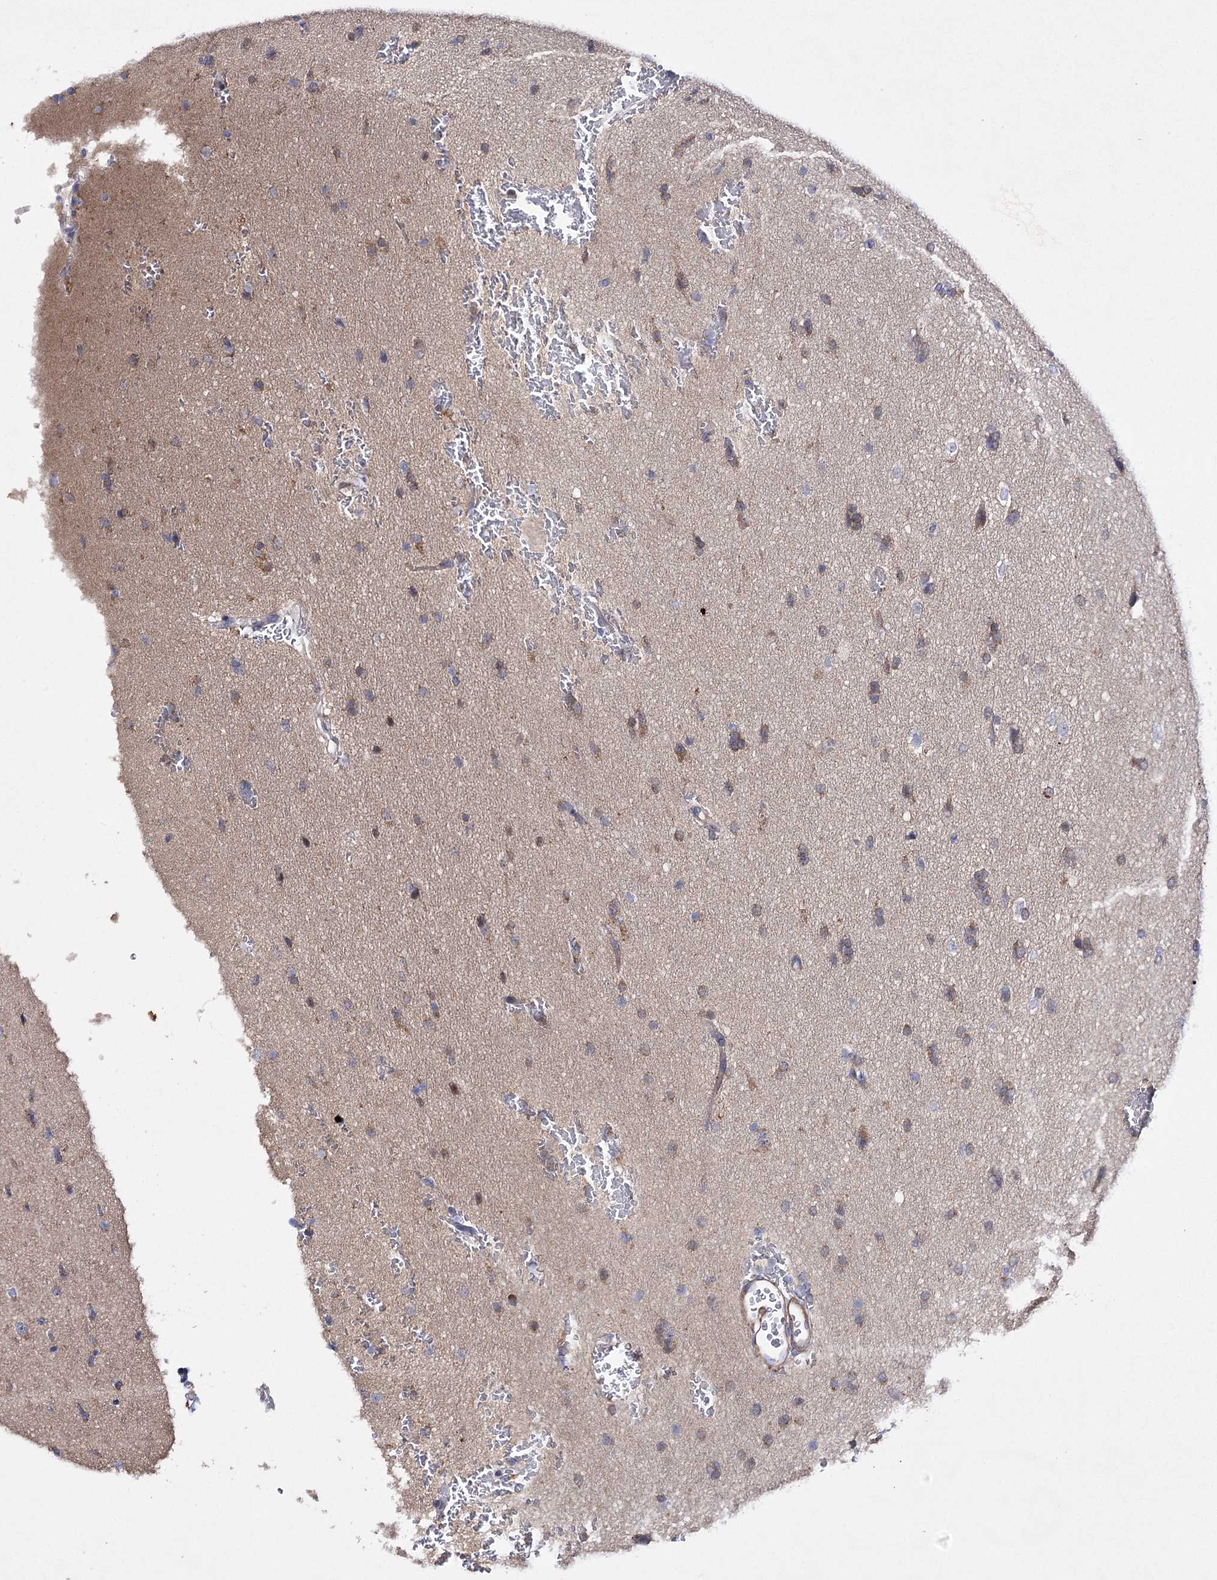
{"staining": {"intensity": "weak", "quantity": ">75%", "location": "cytoplasmic/membranous"}, "tissue": "glioma", "cell_type": "Tumor cells", "image_type": "cancer", "snomed": [{"axis": "morphology", "description": "Glioma, malignant, Low grade"}, {"axis": "topography", "description": "Brain"}], "caption": "Immunohistochemistry of human malignant glioma (low-grade) exhibits low levels of weak cytoplasmic/membranous expression in approximately >75% of tumor cells.", "gene": "COX15", "patient": {"sex": "female", "age": 37}}